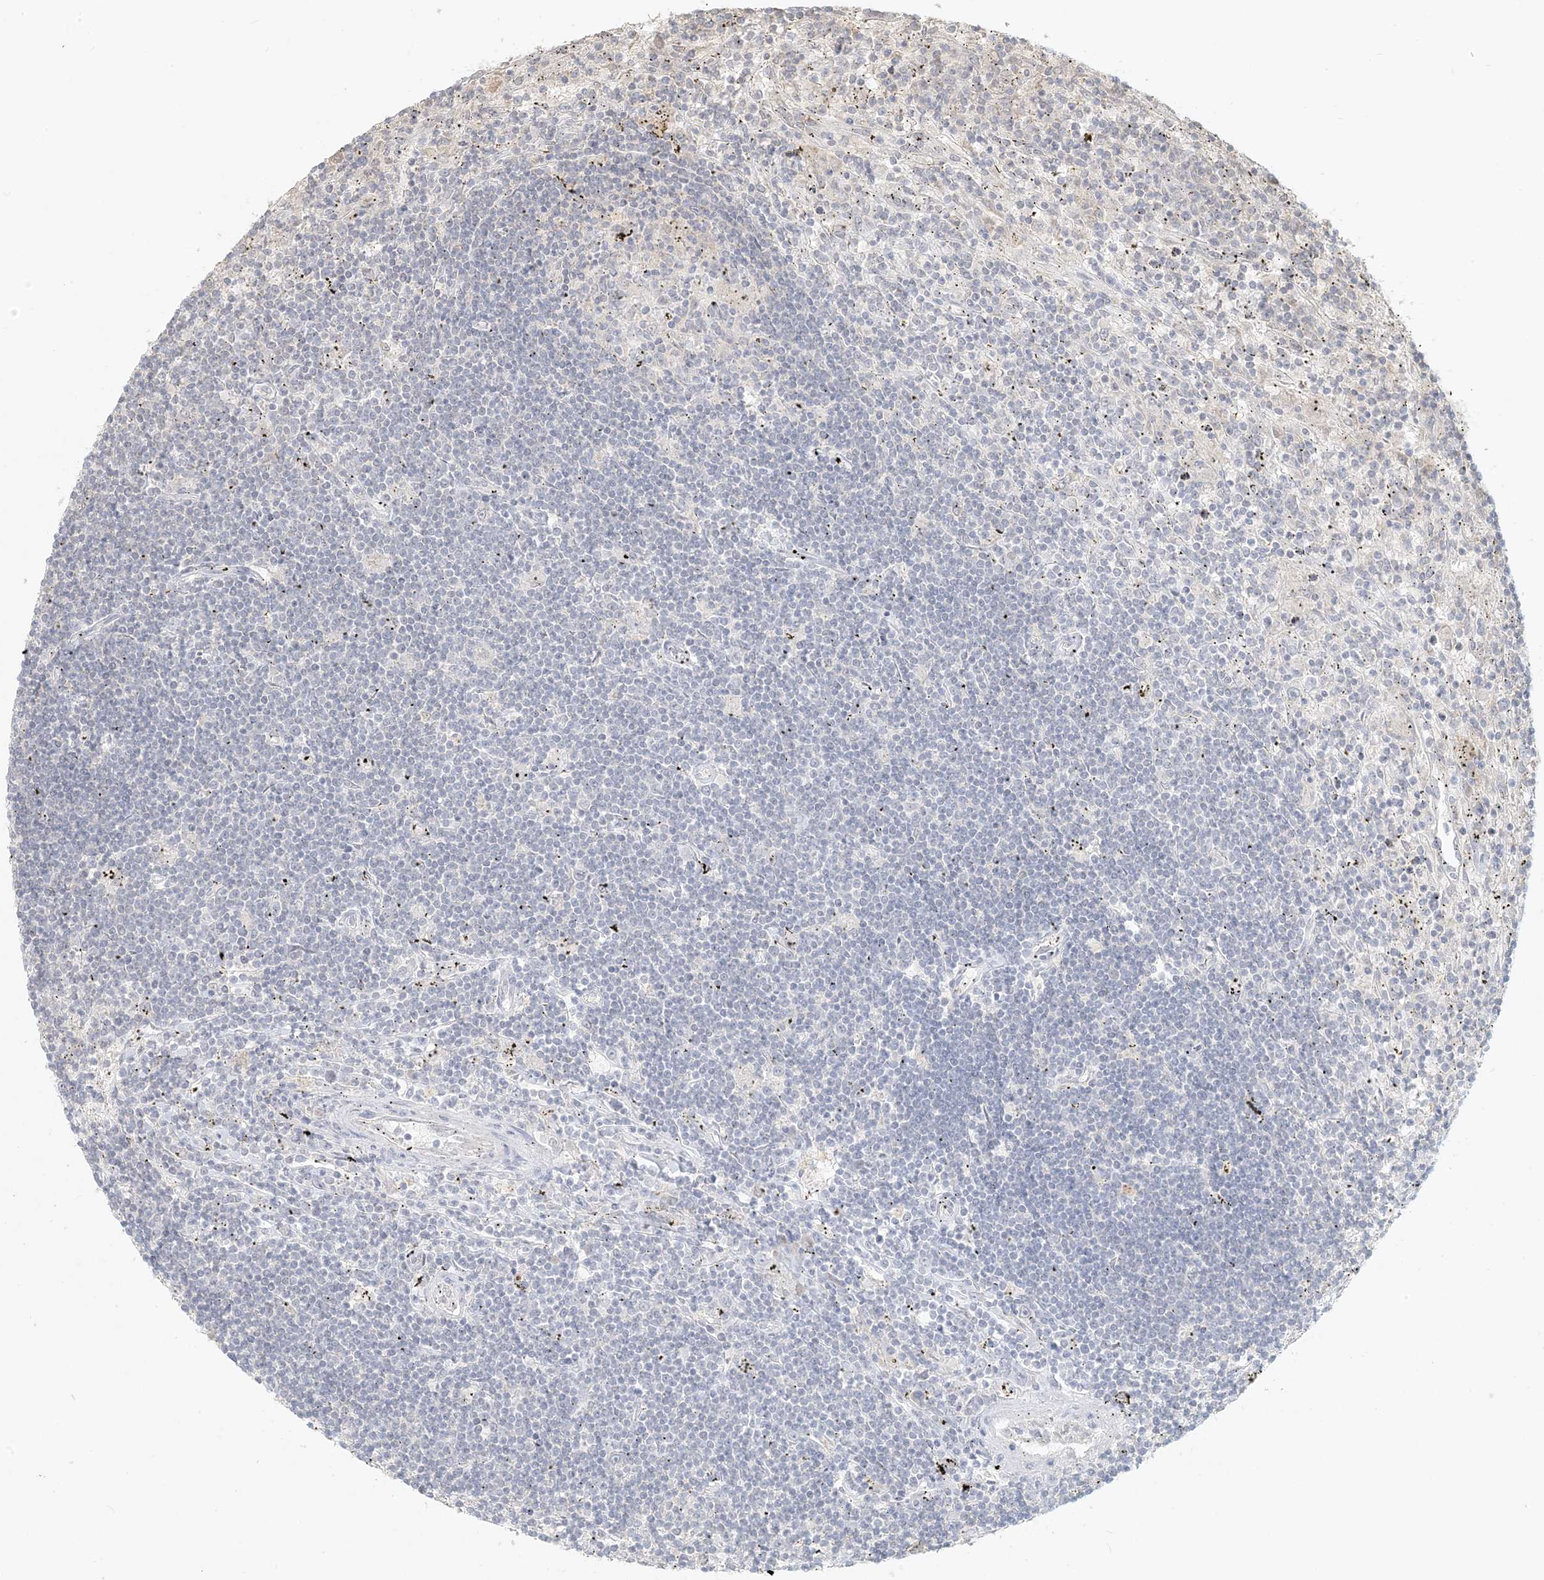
{"staining": {"intensity": "negative", "quantity": "none", "location": "none"}, "tissue": "lymphoma", "cell_type": "Tumor cells", "image_type": "cancer", "snomed": [{"axis": "morphology", "description": "Malignant lymphoma, non-Hodgkin's type, Low grade"}, {"axis": "topography", "description": "Spleen"}], "caption": "Micrograph shows no protein staining in tumor cells of malignant lymphoma, non-Hodgkin's type (low-grade) tissue.", "gene": "MCOLN1", "patient": {"sex": "male", "age": 76}}